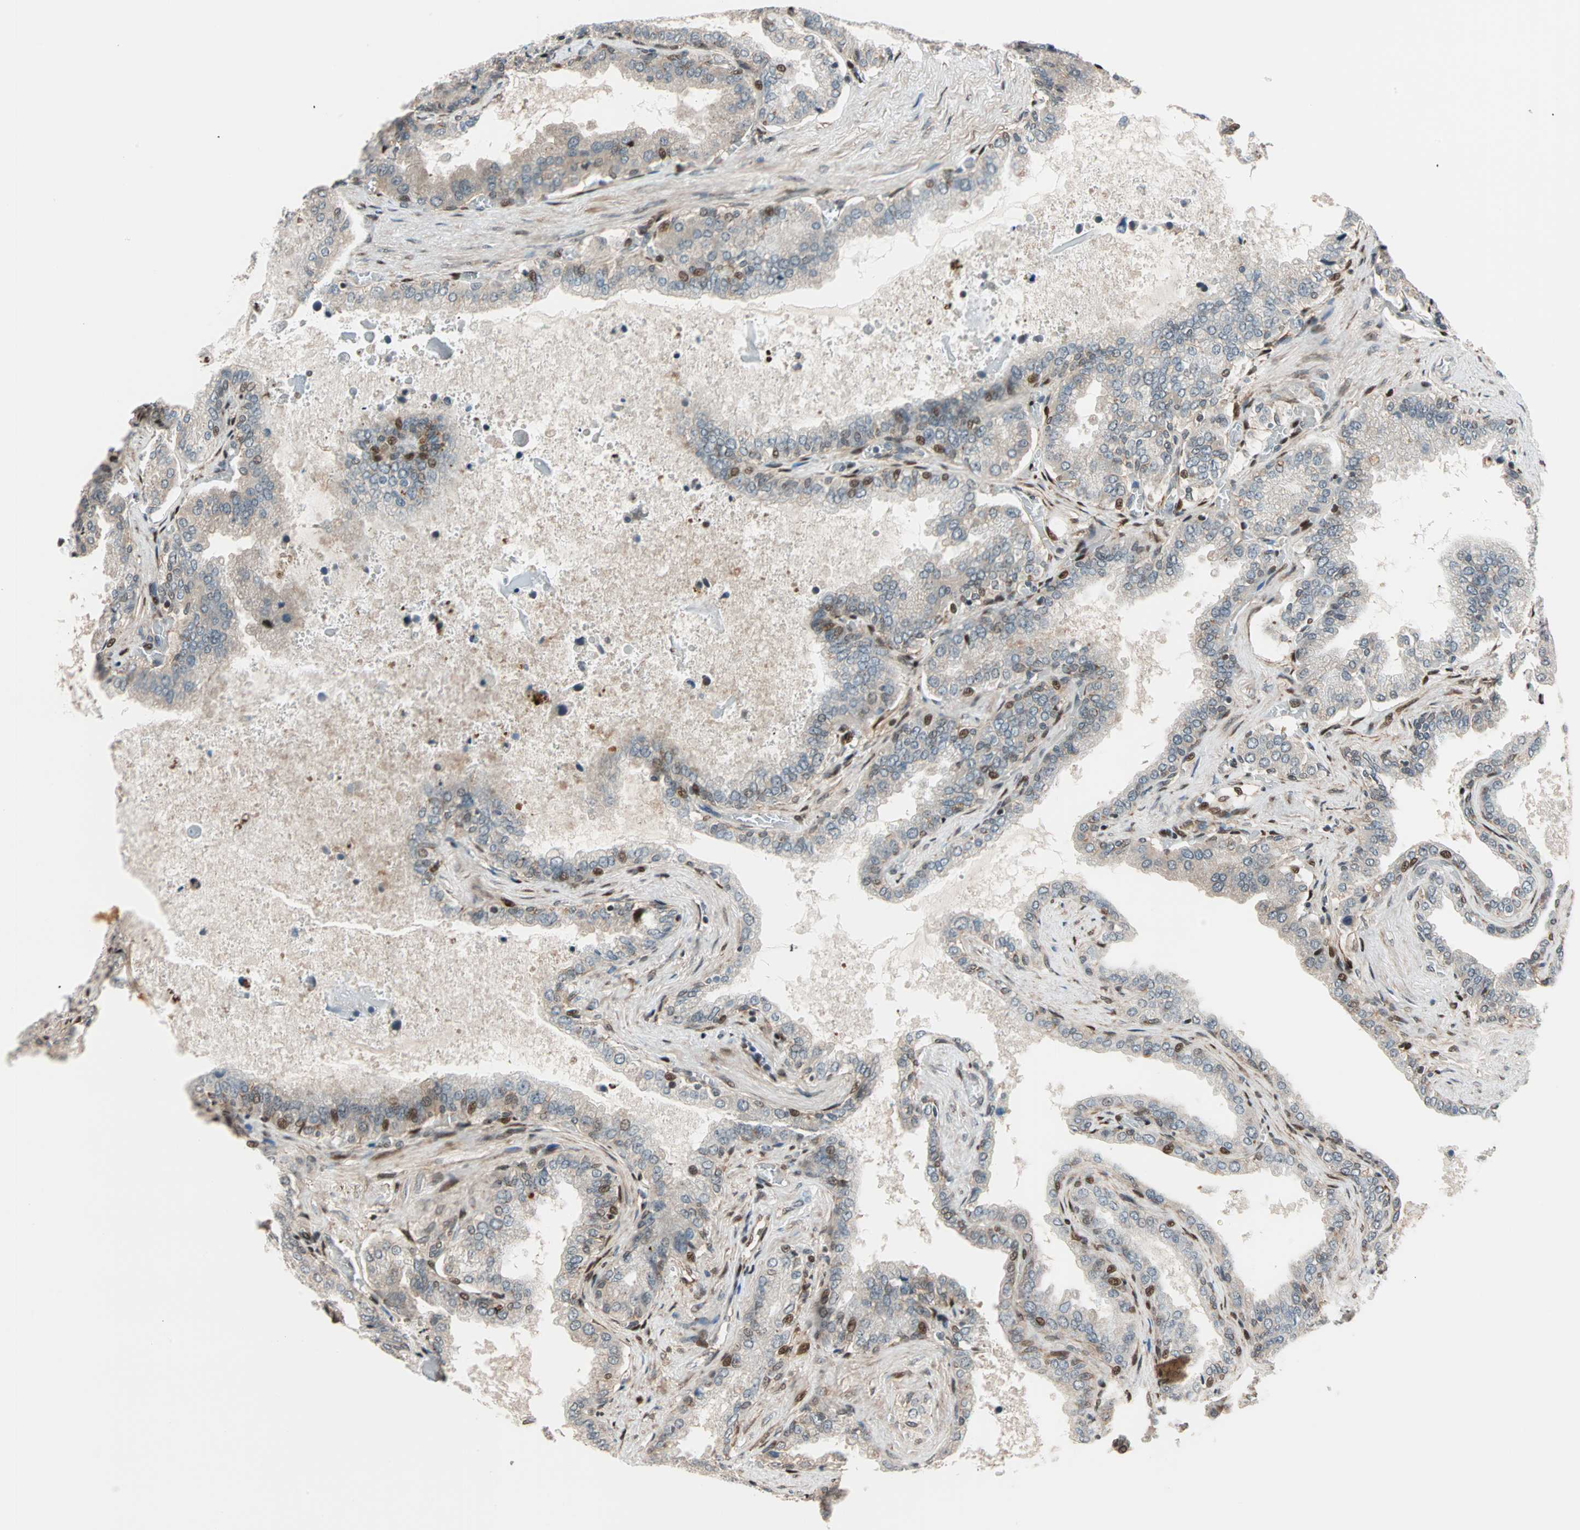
{"staining": {"intensity": "moderate", "quantity": "25%-75%", "location": "cytoplasmic/membranous,nuclear"}, "tissue": "seminal vesicle", "cell_type": "Glandular cells", "image_type": "normal", "snomed": [{"axis": "morphology", "description": "Normal tissue, NOS"}, {"axis": "topography", "description": "Seminal veicle"}], "caption": "DAB immunohistochemical staining of unremarkable human seminal vesicle reveals moderate cytoplasmic/membranous,nuclear protein staining in approximately 25%-75% of glandular cells. (DAB (3,3'-diaminobenzidine) IHC with brightfield microscopy, high magnification).", "gene": "HECW1", "patient": {"sex": "male", "age": 46}}